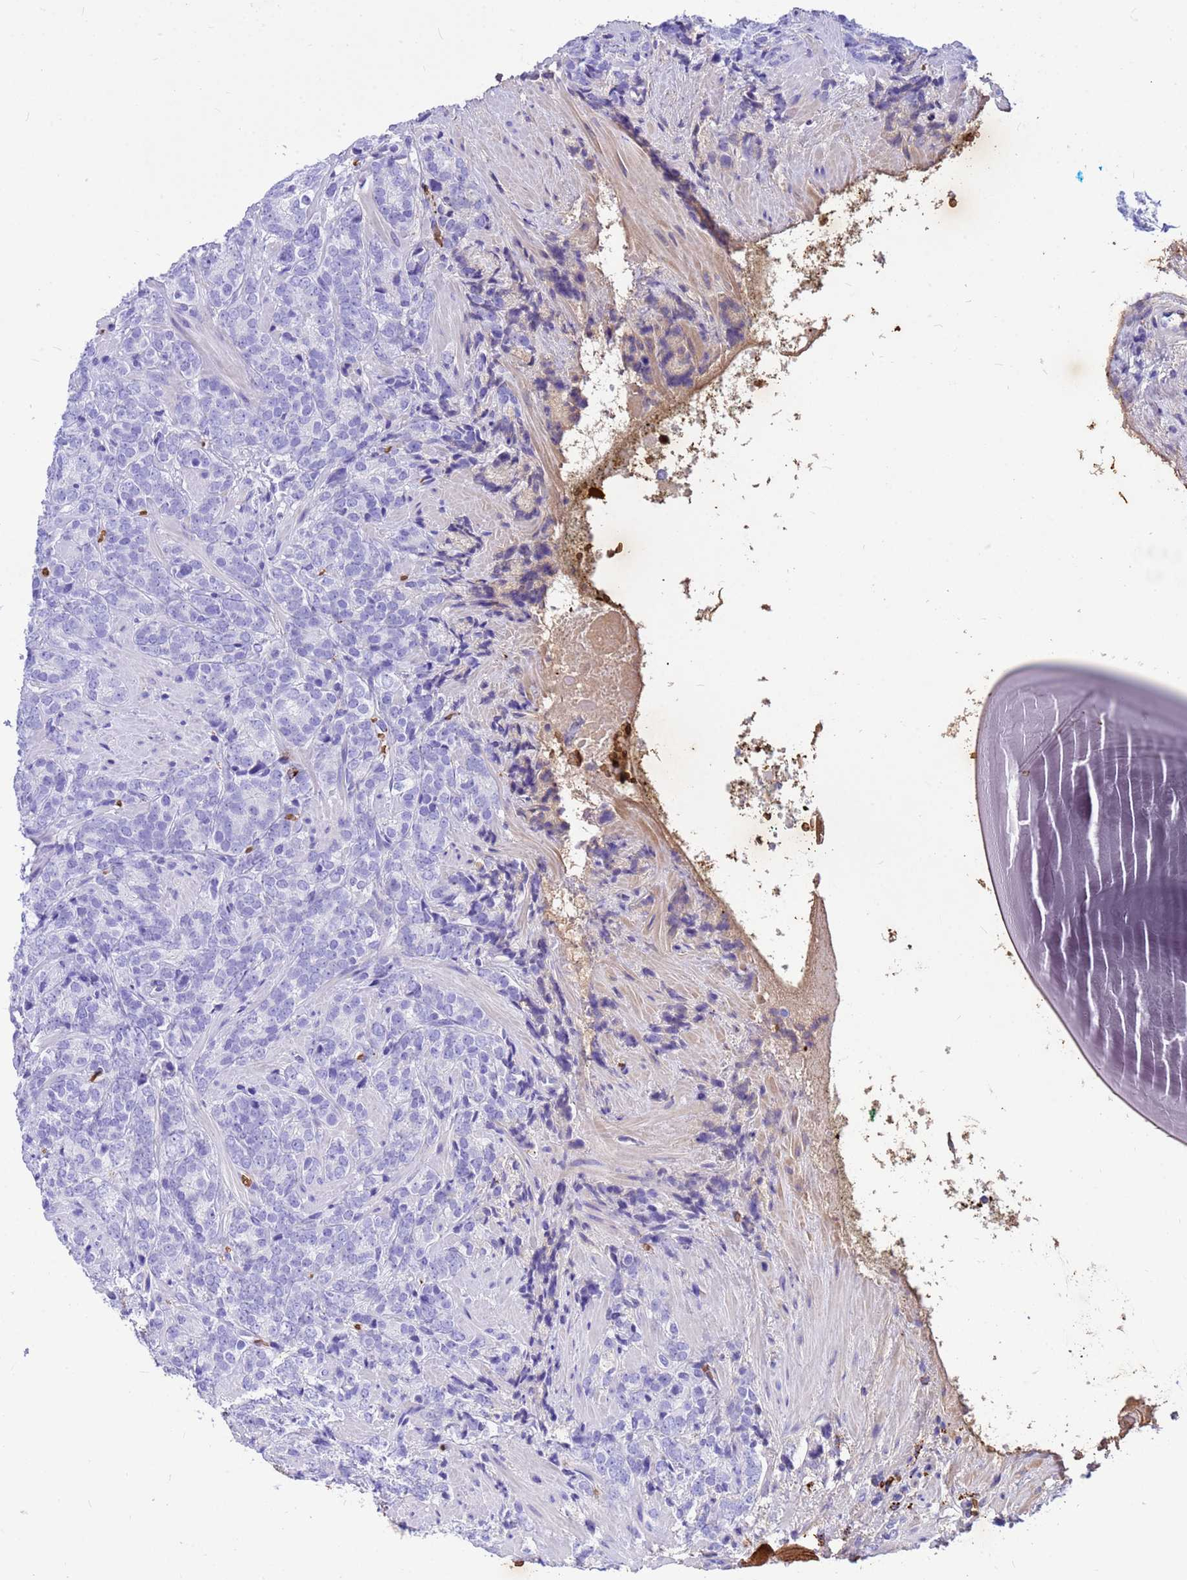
{"staining": {"intensity": "negative", "quantity": "none", "location": "none"}, "tissue": "prostate cancer", "cell_type": "Tumor cells", "image_type": "cancer", "snomed": [{"axis": "morphology", "description": "Adenocarcinoma, High grade"}, {"axis": "topography", "description": "Prostate"}], "caption": "The image reveals no significant positivity in tumor cells of prostate high-grade adenocarcinoma.", "gene": "HBA2", "patient": {"sex": "male", "age": 64}}